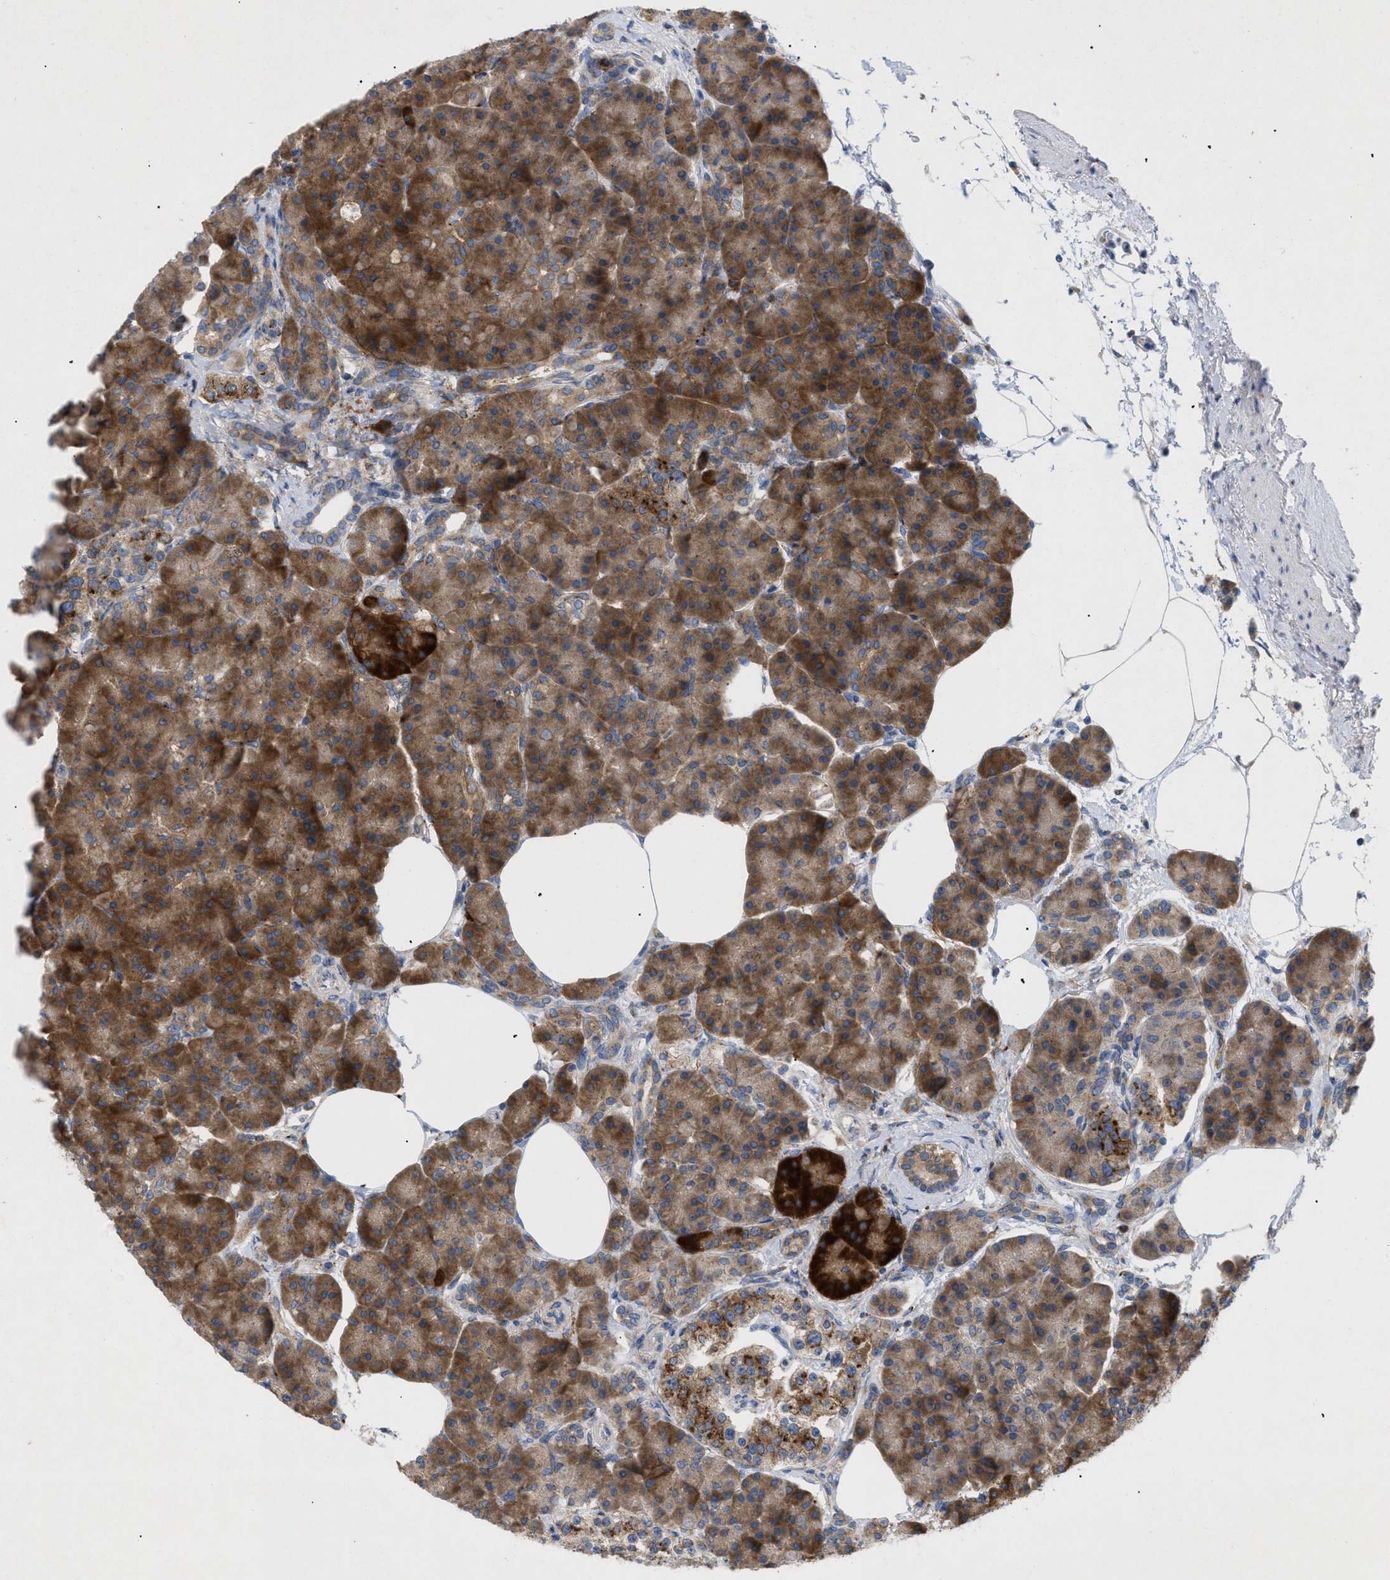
{"staining": {"intensity": "strong", "quantity": ">75%", "location": "cytoplasmic/membranous"}, "tissue": "pancreas", "cell_type": "Exocrine glandular cells", "image_type": "normal", "snomed": [{"axis": "morphology", "description": "Normal tissue, NOS"}, {"axis": "topography", "description": "Pancreas"}], "caption": "This image demonstrates IHC staining of benign human pancreas, with high strong cytoplasmic/membranous staining in approximately >75% of exocrine glandular cells.", "gene": "SLC50A1", "patient": {"sex": "female", "age": 70}}